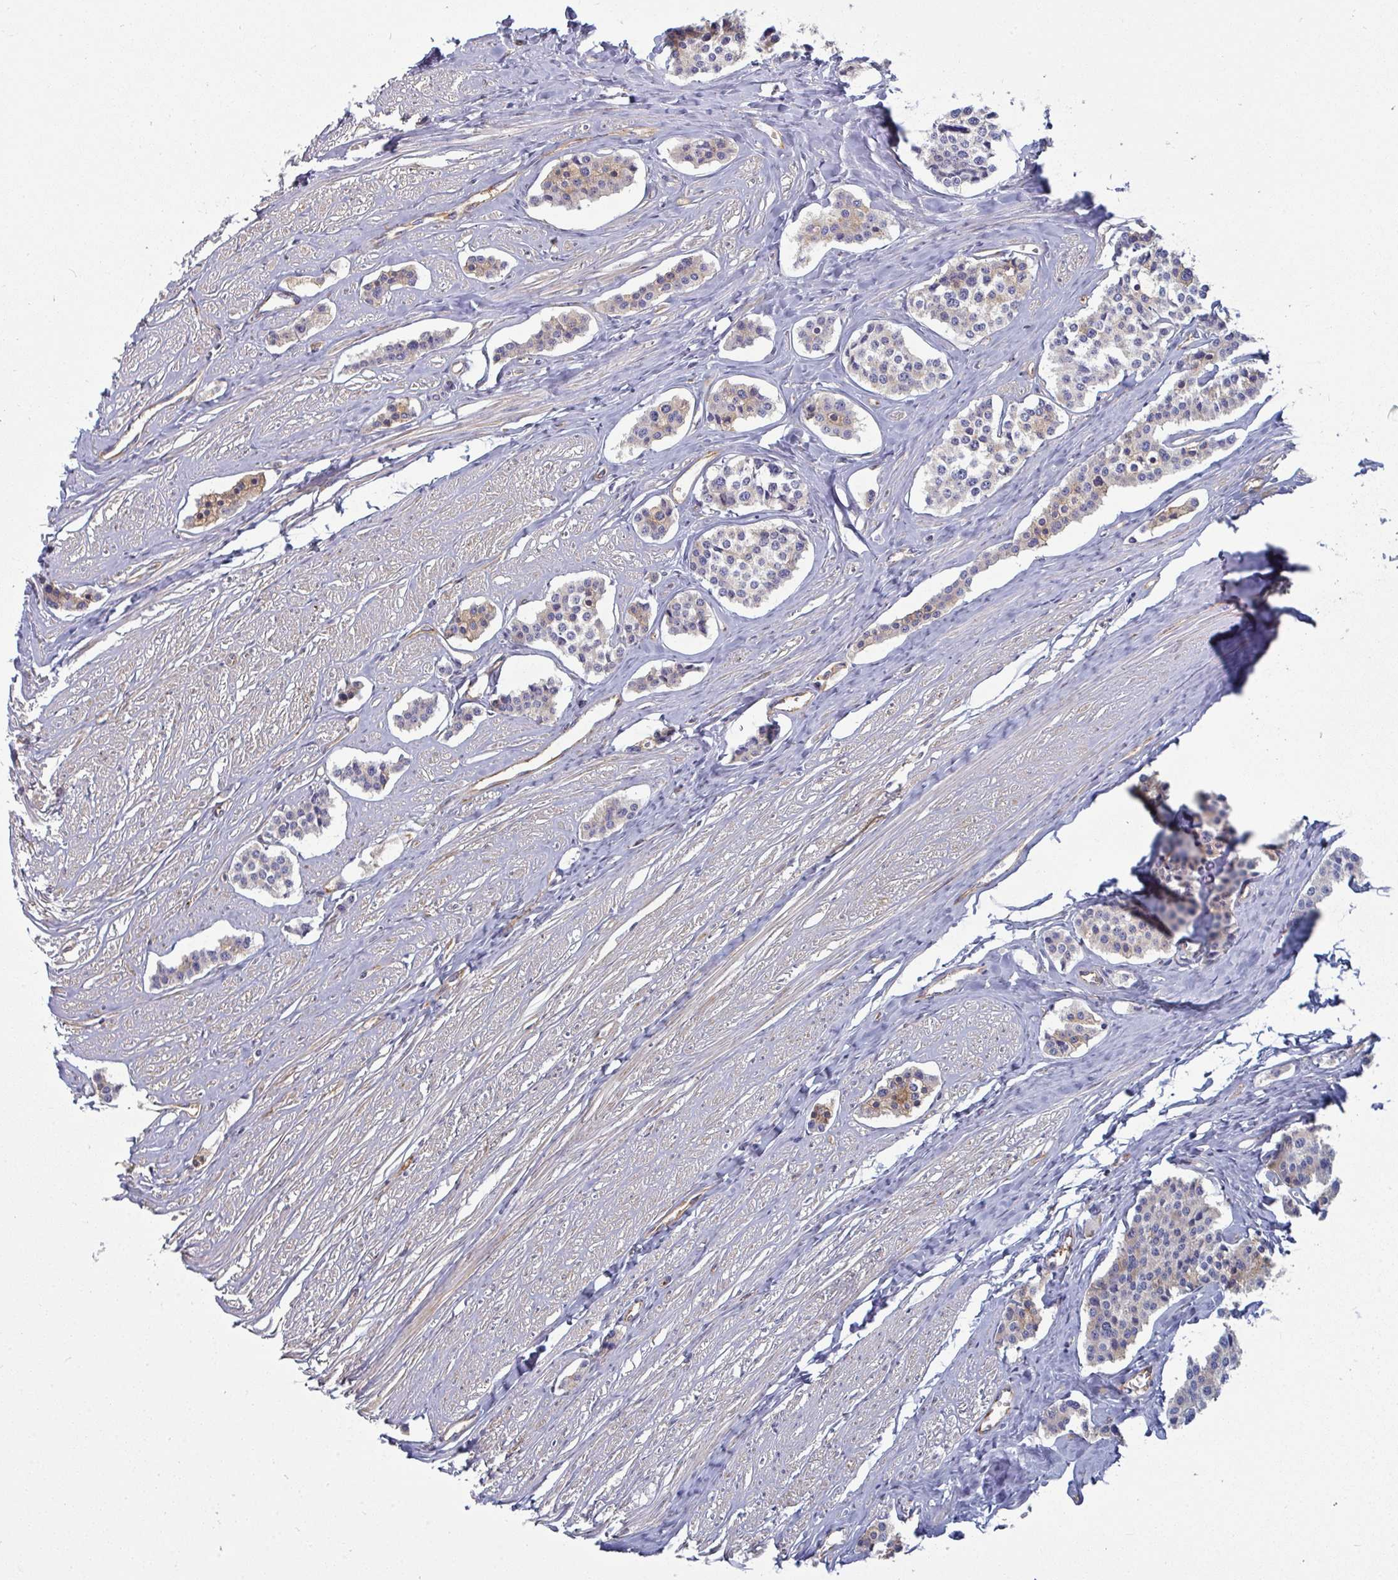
{"staining": {"intensity": "weak", "quantity": "<25%", "location": "cytoplasmic/membranous"}, "tissue": "carcinoid", "cell_type": "Tumor cells", "image_type": "cancer", "snomed": [{"axis": "morphology", "description": "Carcinoid, malignant, NOS"}, {"axis": "topography", "description": "Small intestine"}], "caption": "An image of carcinoid stained for a protein reveals no brown staining in tumor cells.", "gene": "DYNC1I2", "patient": {"sex": "male", "age": 60}}